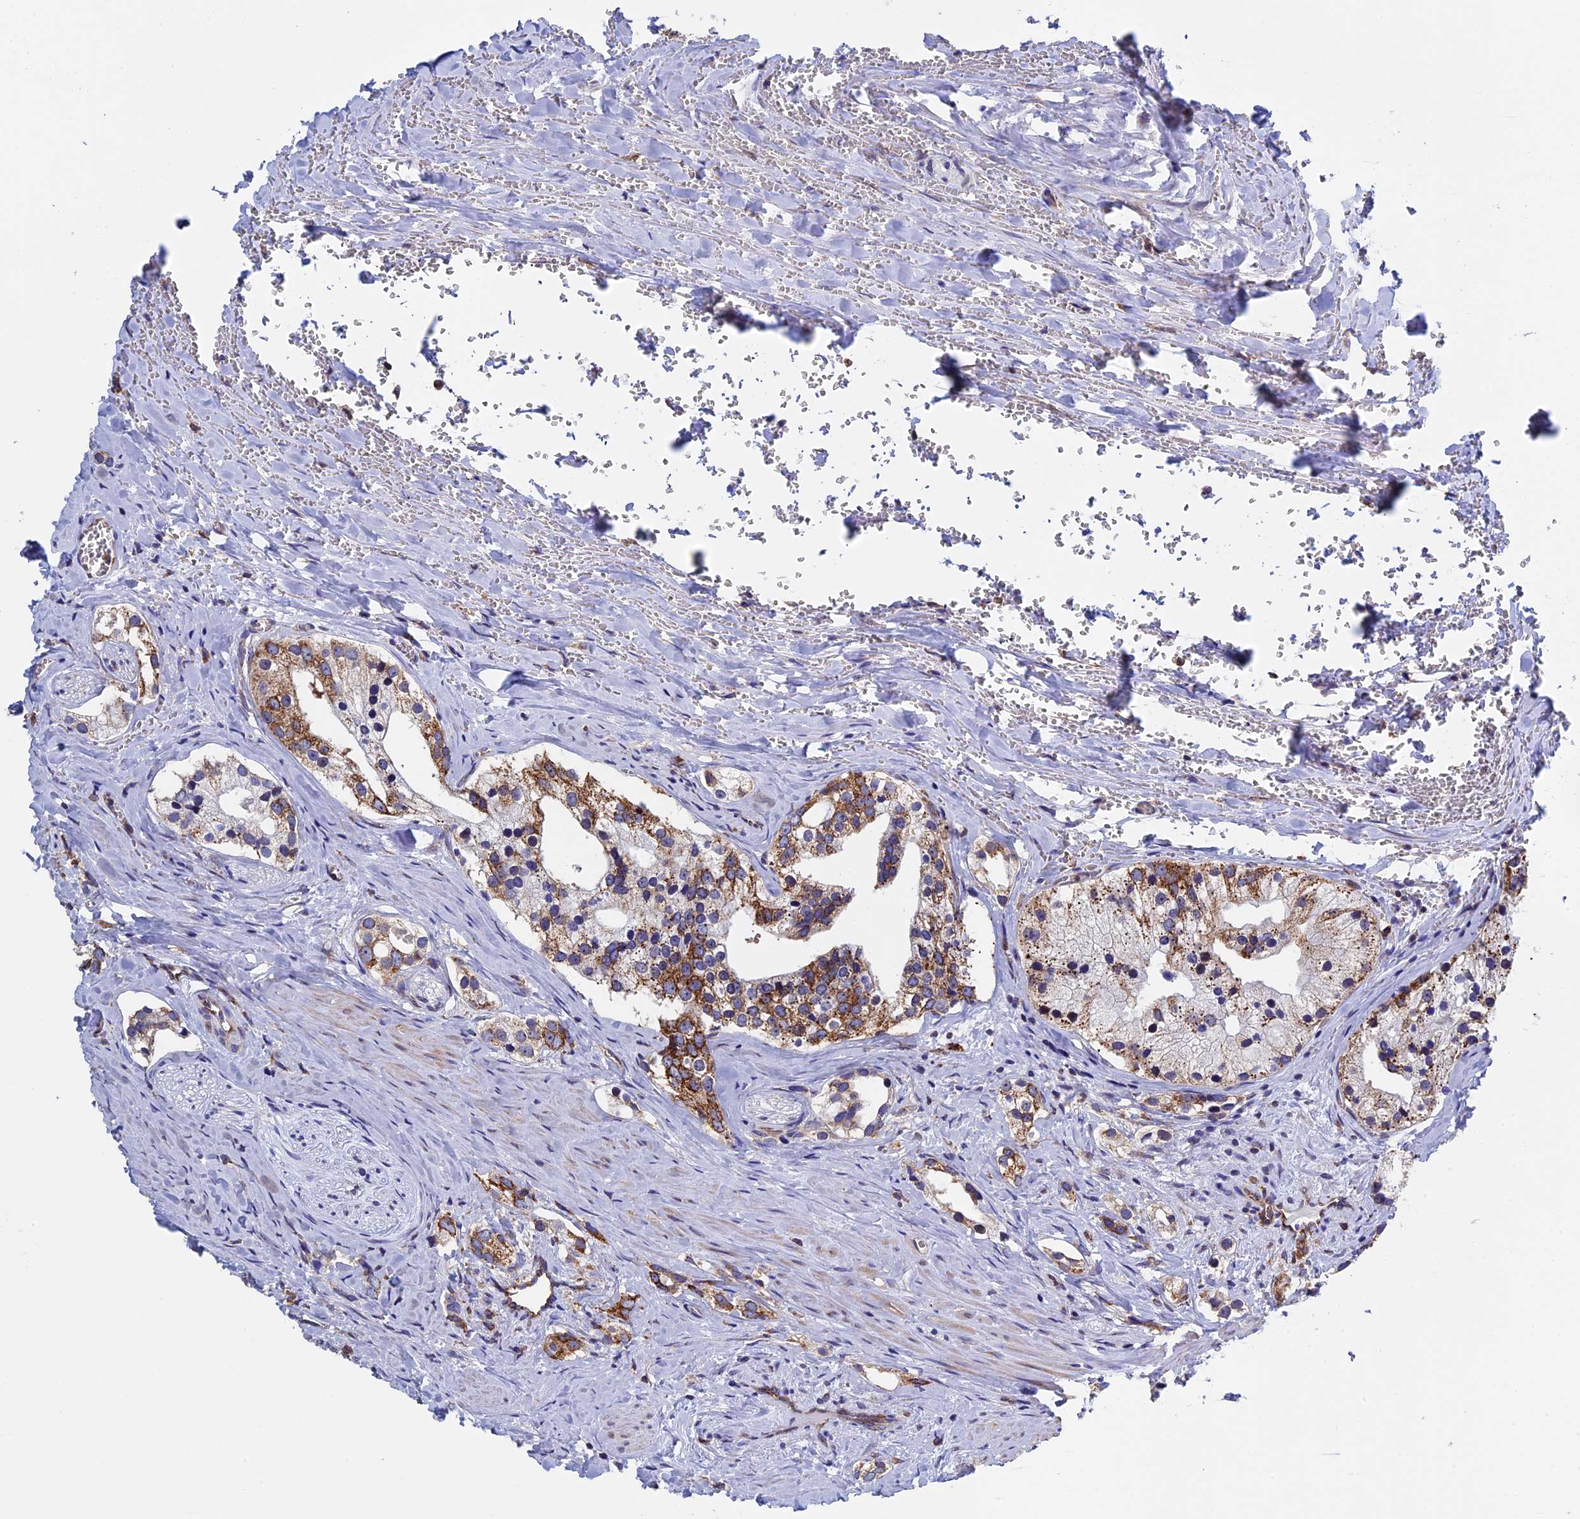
{"staining": {"intensity": "moderate", "quantity": ">75%", "location": "cytoplasmic/membranous"}, "tissue": "prostate cancer", "cell_type": "Tumor cells", "image_type": "cancer", "snomed": [{"axis": "morphology", "description": "Adenocarcinoma, High grade"}, {"axis": "topography", "description": "Prostate"}], "caption": "Approximately >75% of tumor cells in human prostate cancer (adenocarcinoma (high-grade)) display moderate cytoplasmic/membranous protein expression as visualized by brown immunohistochemical staining.", "gene": "SLC9A5", "patient": {"sex": "male", "age": 66}}